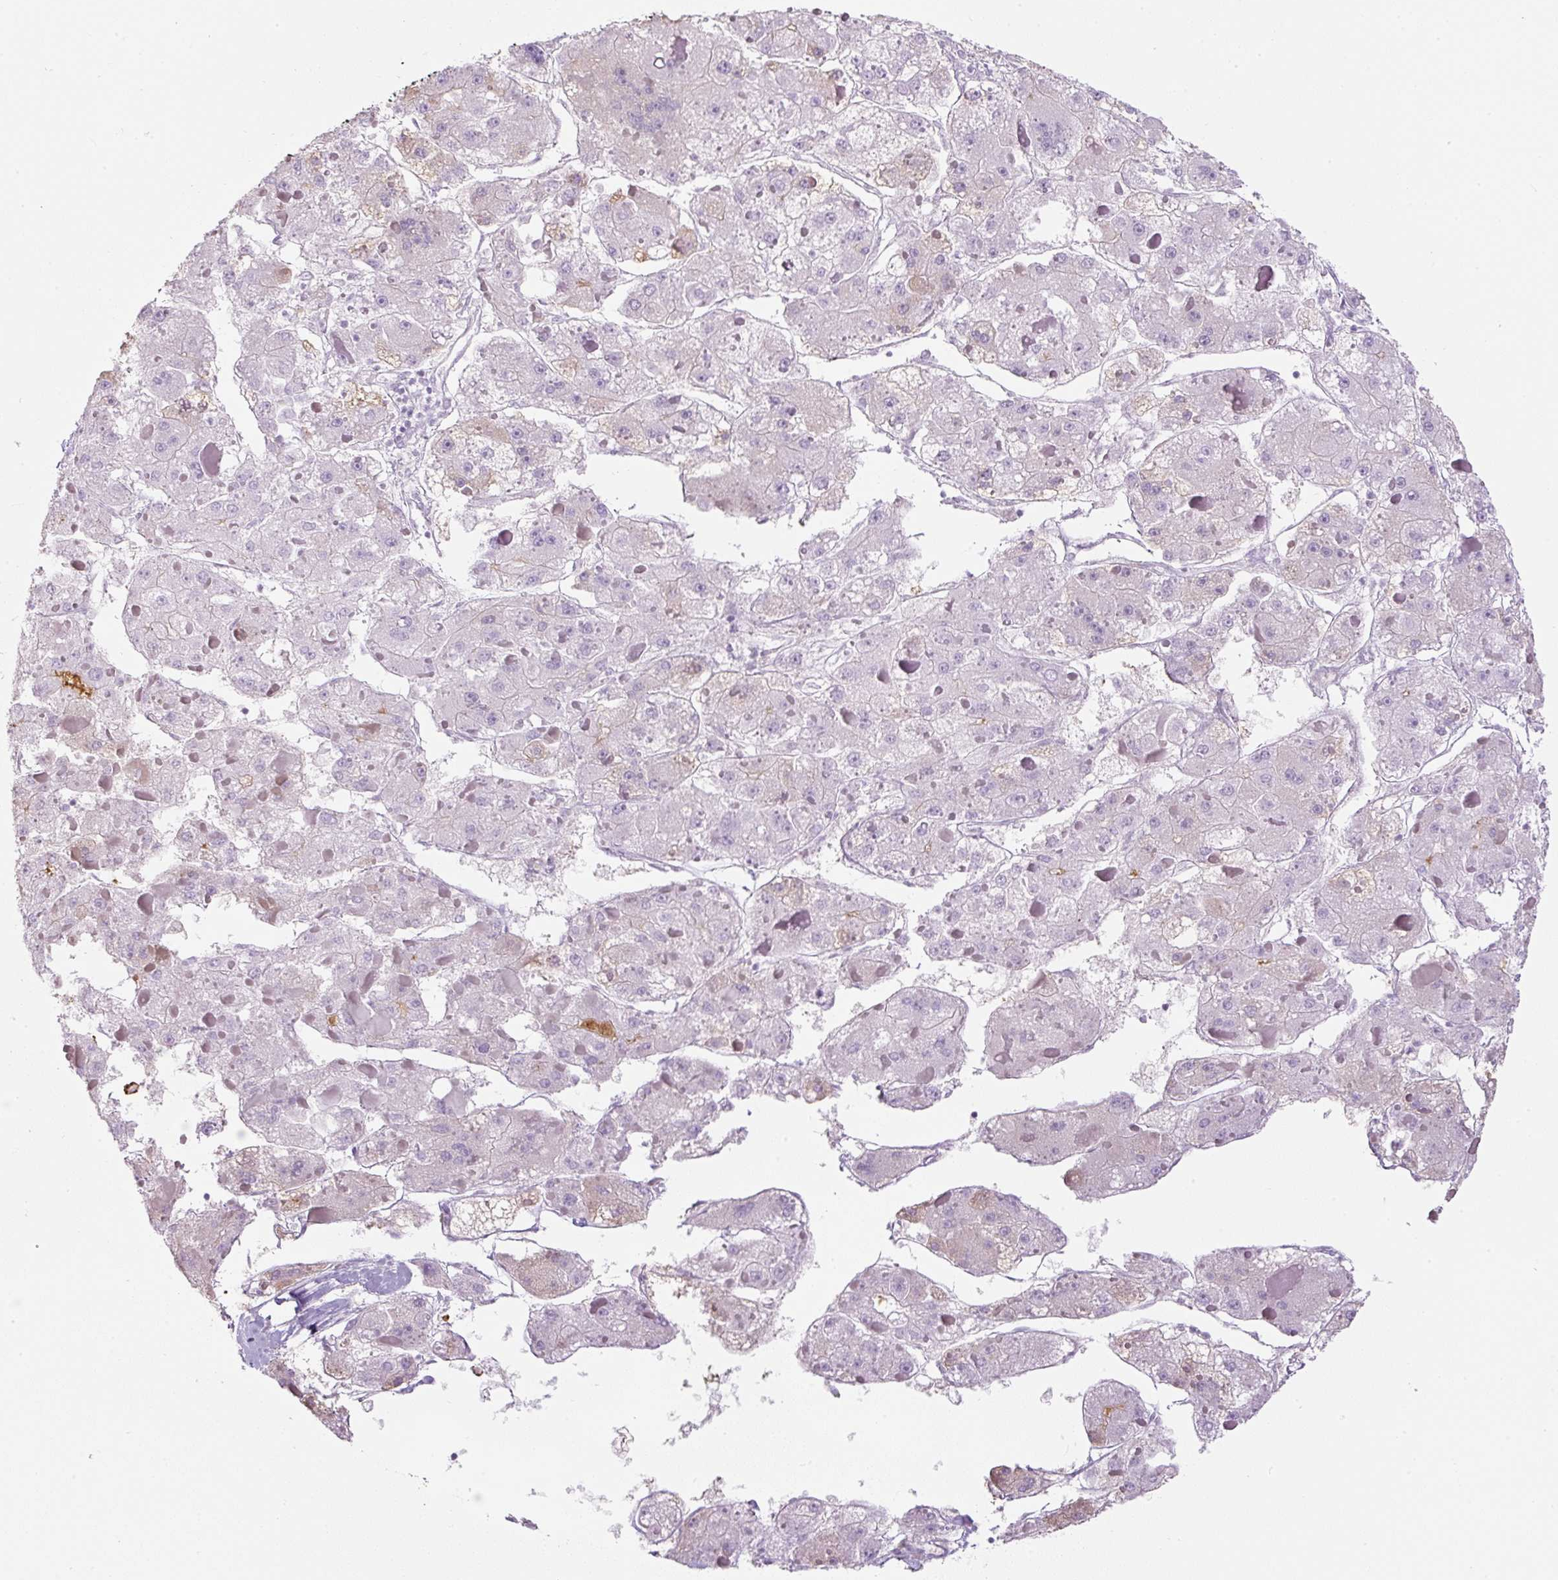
{"staining": {"intensity": "negative", "quantity": "none", "location": "none"}, "tissue": "liver cancer", "cell_type": "Tumor cells", "image_type": "cancer", "snomed": [{"axis": "morphology", "description": "Carcinoma, Hepatocellular, NOS"}, {"axis": "topography", "description": "Liver"}], "caption": "IHC photomicrograph of human liver hepatocellular carcinoma stained for a protein (brown), which shows no staining in tumor cells.", "gene": "APOA1", "patient": {"sex": "female", "age": 73}}